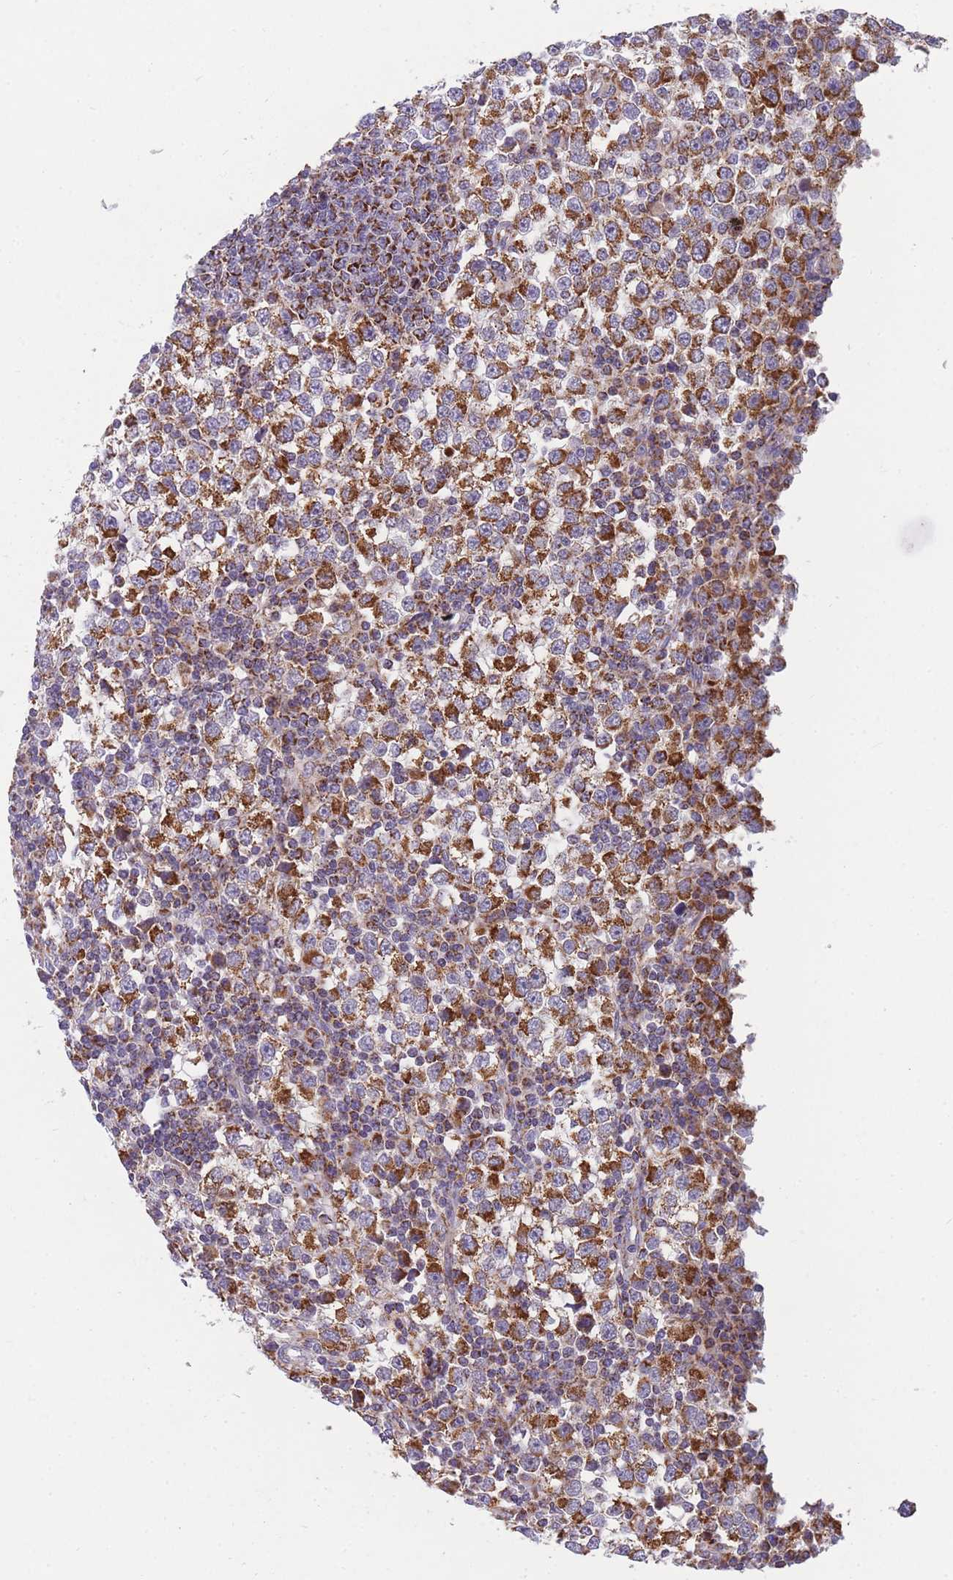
{"staining": {"intensity": "strong", "quantity": ">75%", "location": "cytoplasmic/membranous"}, "tissue": "testis cancer", "cell_type": "Tumor cells", "image_type": "cancer", "snomed": [{"axis": "morphology", "description": "Seminoma, NOS"}, {"axis": "topography", "description": "Testis"}], "caption": "Human testis cancer (seminoma) stained with a protein marker reveals strong staining in tumor cells.", "gene": "MRPS11", "patient": {"sex": "male", "age": 65}}